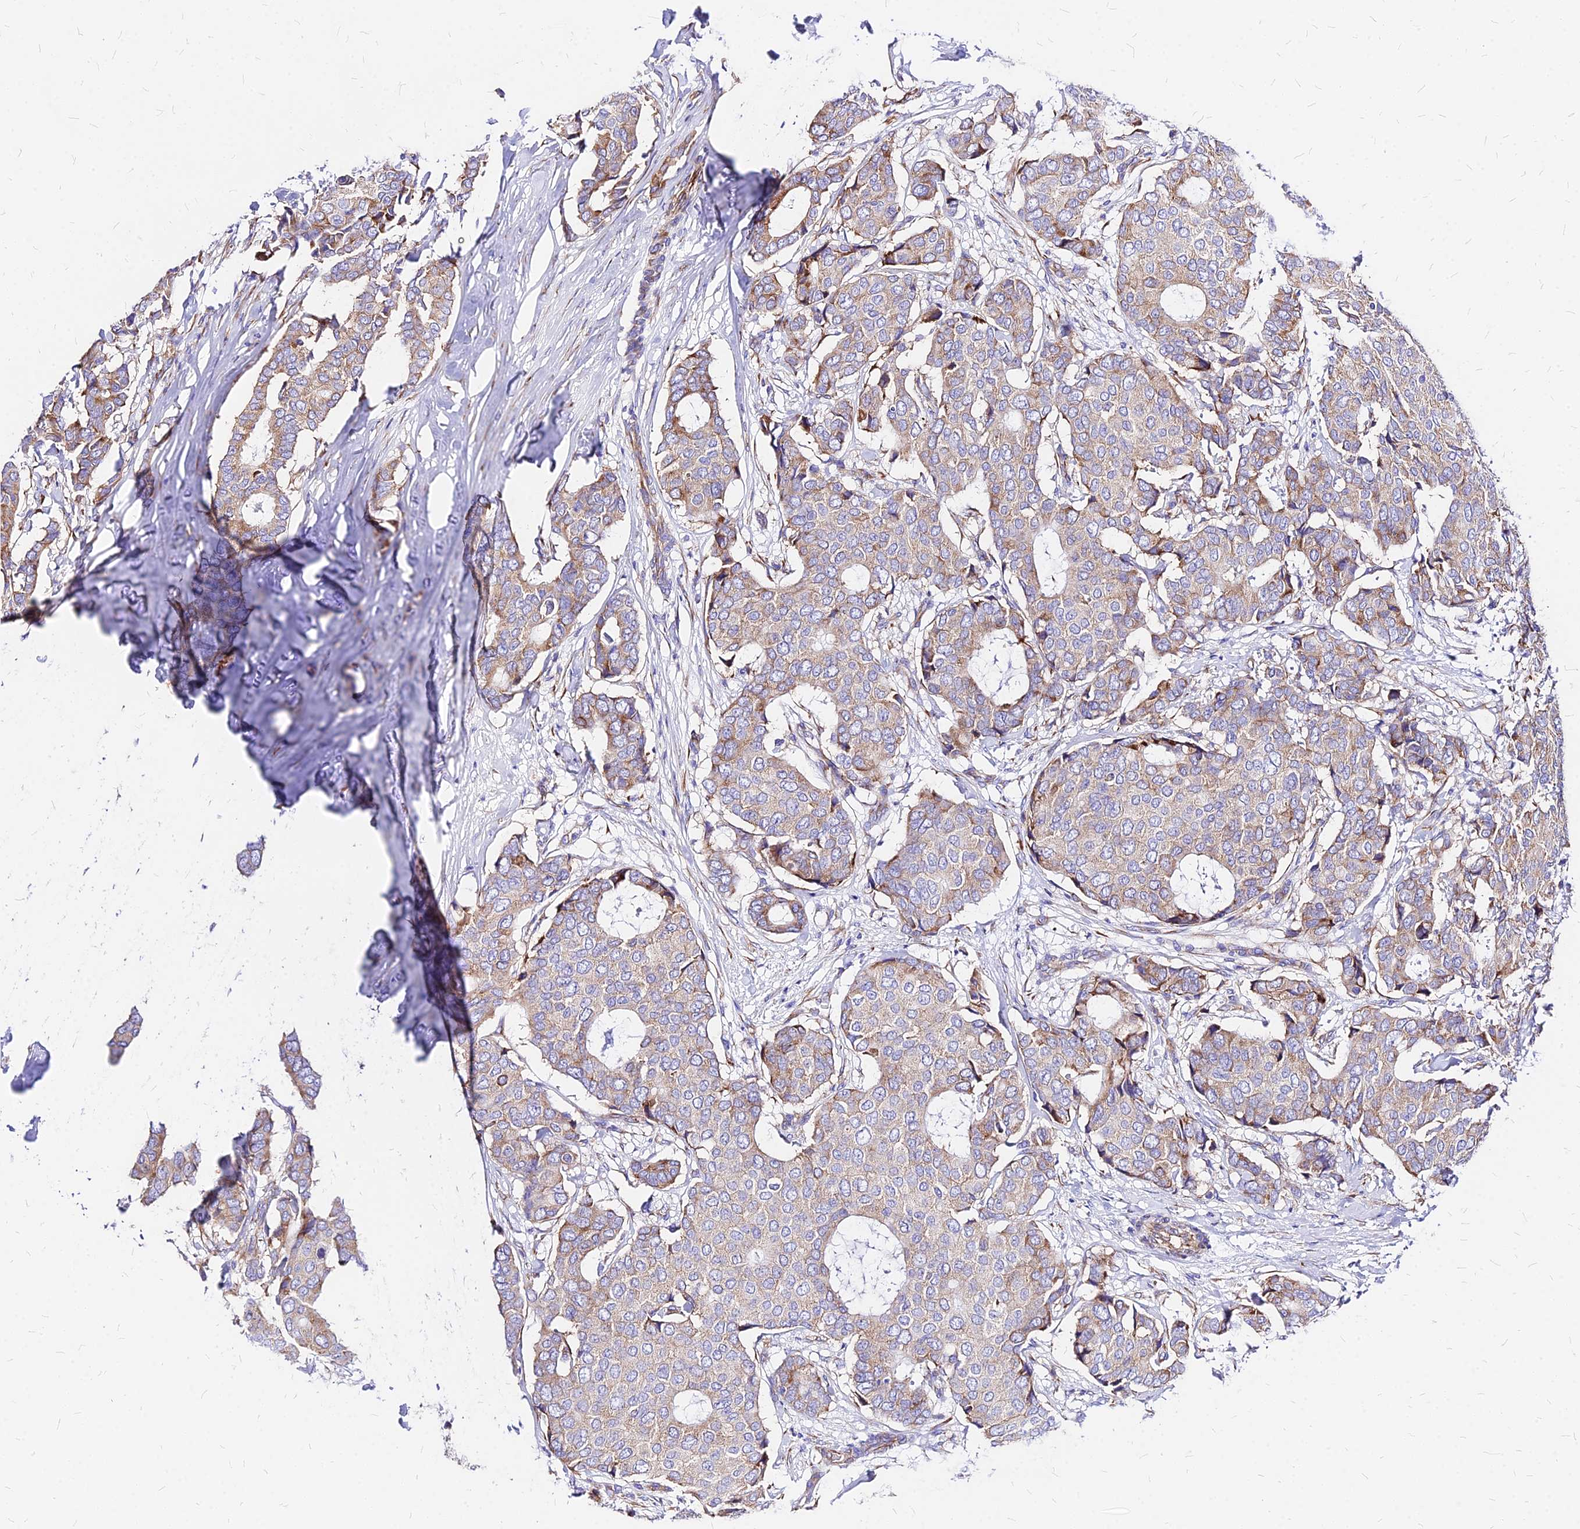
{"staining": {"intensity": "weak", "quantity": ">75%", "location": "cytoplasmic/membranous"}, "tissue": "breast cancer", "cell_type": "Tumor cells", "image_type": "cancer", "snomed": [{"axis": "morphology", "description": "Duct carcinoma"}, {"axis": "topography", "description": "Breast"}], "caption": "Tumor cells exhibit weak cytoplasmic/membranous positivity in approximately >75% of cells in breast cancer (infiltrating ductal carcinoma). The staining is performed using DAB (3,3'-diaminobenzidine) brown chromogen to label protein expression. The nuclei are counter-stained blue using hematoxylin.", "gene": "RPL19", "patient": {"sex": "female", "age": 75}}